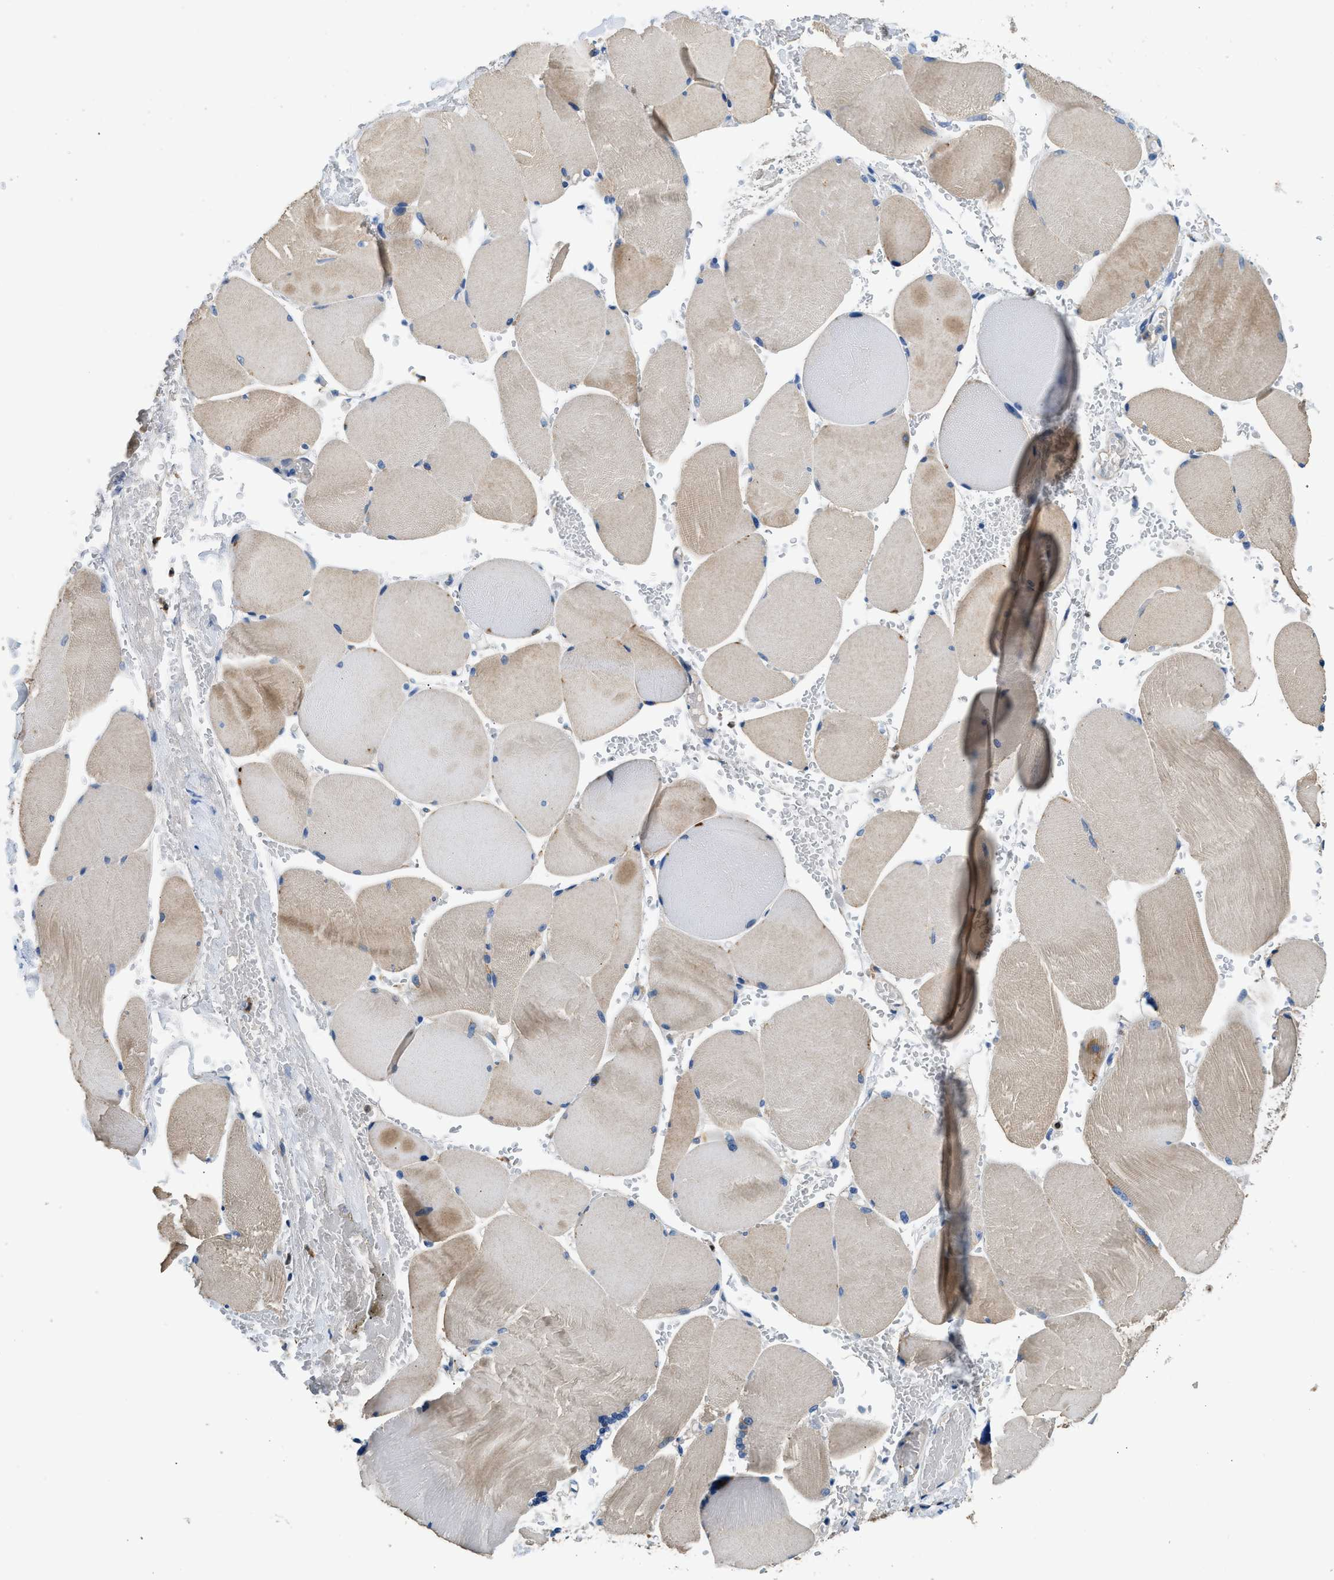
{"staining": {"intensity": "weak", "quantity": "25%-75%", "location": "cytoplasmic/membranous"}, "tissue": "thyroid gland", "cell_type": "Glandular cells", "image_type": "normal", "snomed": [{"axis": "morphology", "description": "Normal tissue, NOS"}, {"axis": "topography", "description": "Thyroid gland"}], "caption": "Thyroid gland stained with immunohistochemistry shows weak cytoplasmic/membranous staining in approximately 25%-75% of glandular cells.", "gene": "TOX", "patient": {"sex": "male", "age": 56}}